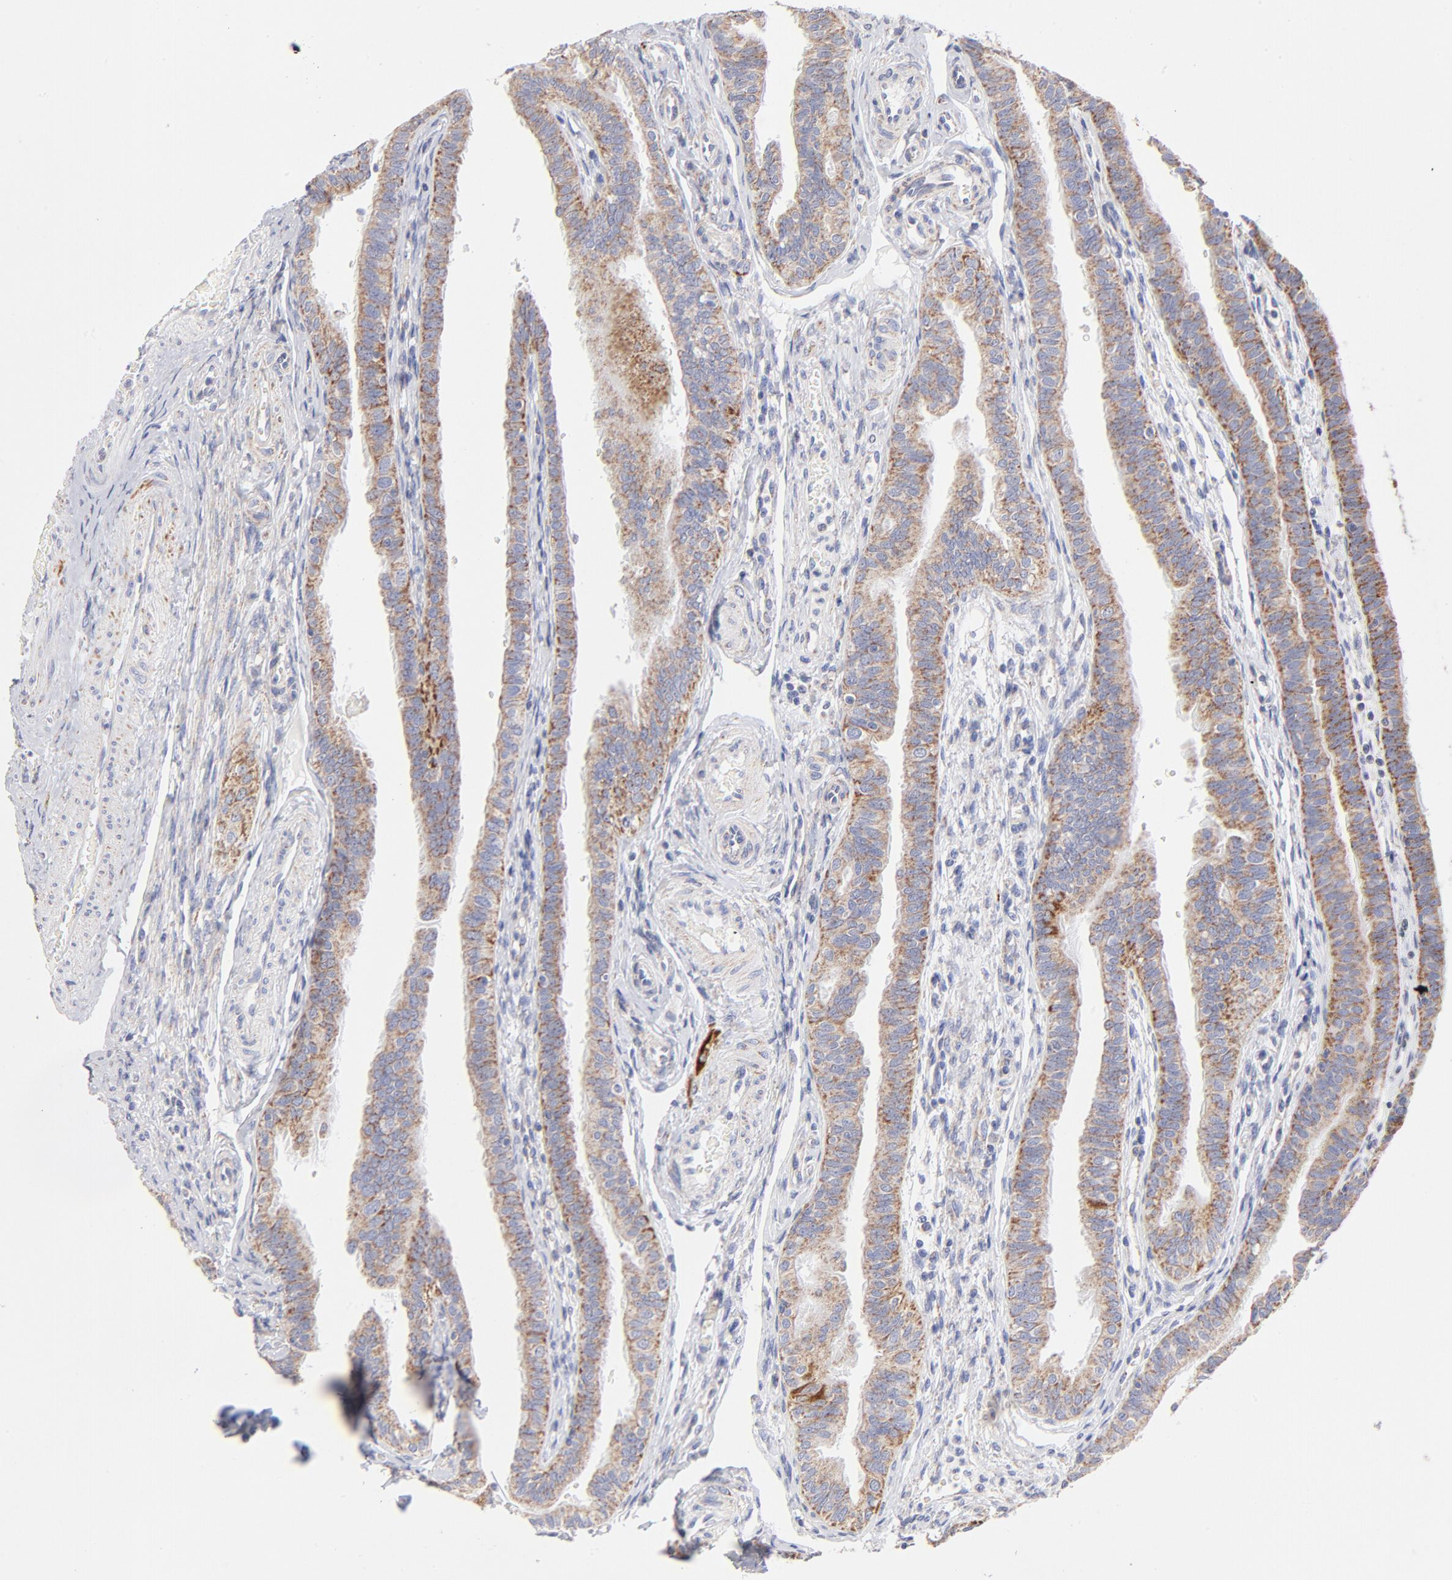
{"staining": {"intensity": "weak", "quantity": ">75%", "location": "cytoplasmic/membranous"}, "tissue": "fallopian tube", "cell_type": "Glandular cells", "image_type": "normal", "snomed": [{"axis": "morphology", "description": "Normal tissue, NOS"}, {"axis": "morphology", "description": "Dermoid, NOS"}, {"axis": "topography", "description": "Fallopian tube"}], "caption": "A brown stain shows weak cytoplasmic/membranous expression of a protein in glandular cells of unremarkable human fallopian tube.", "gene": "TIMM8A", "patient": {"sex": "female", "age": 33}}